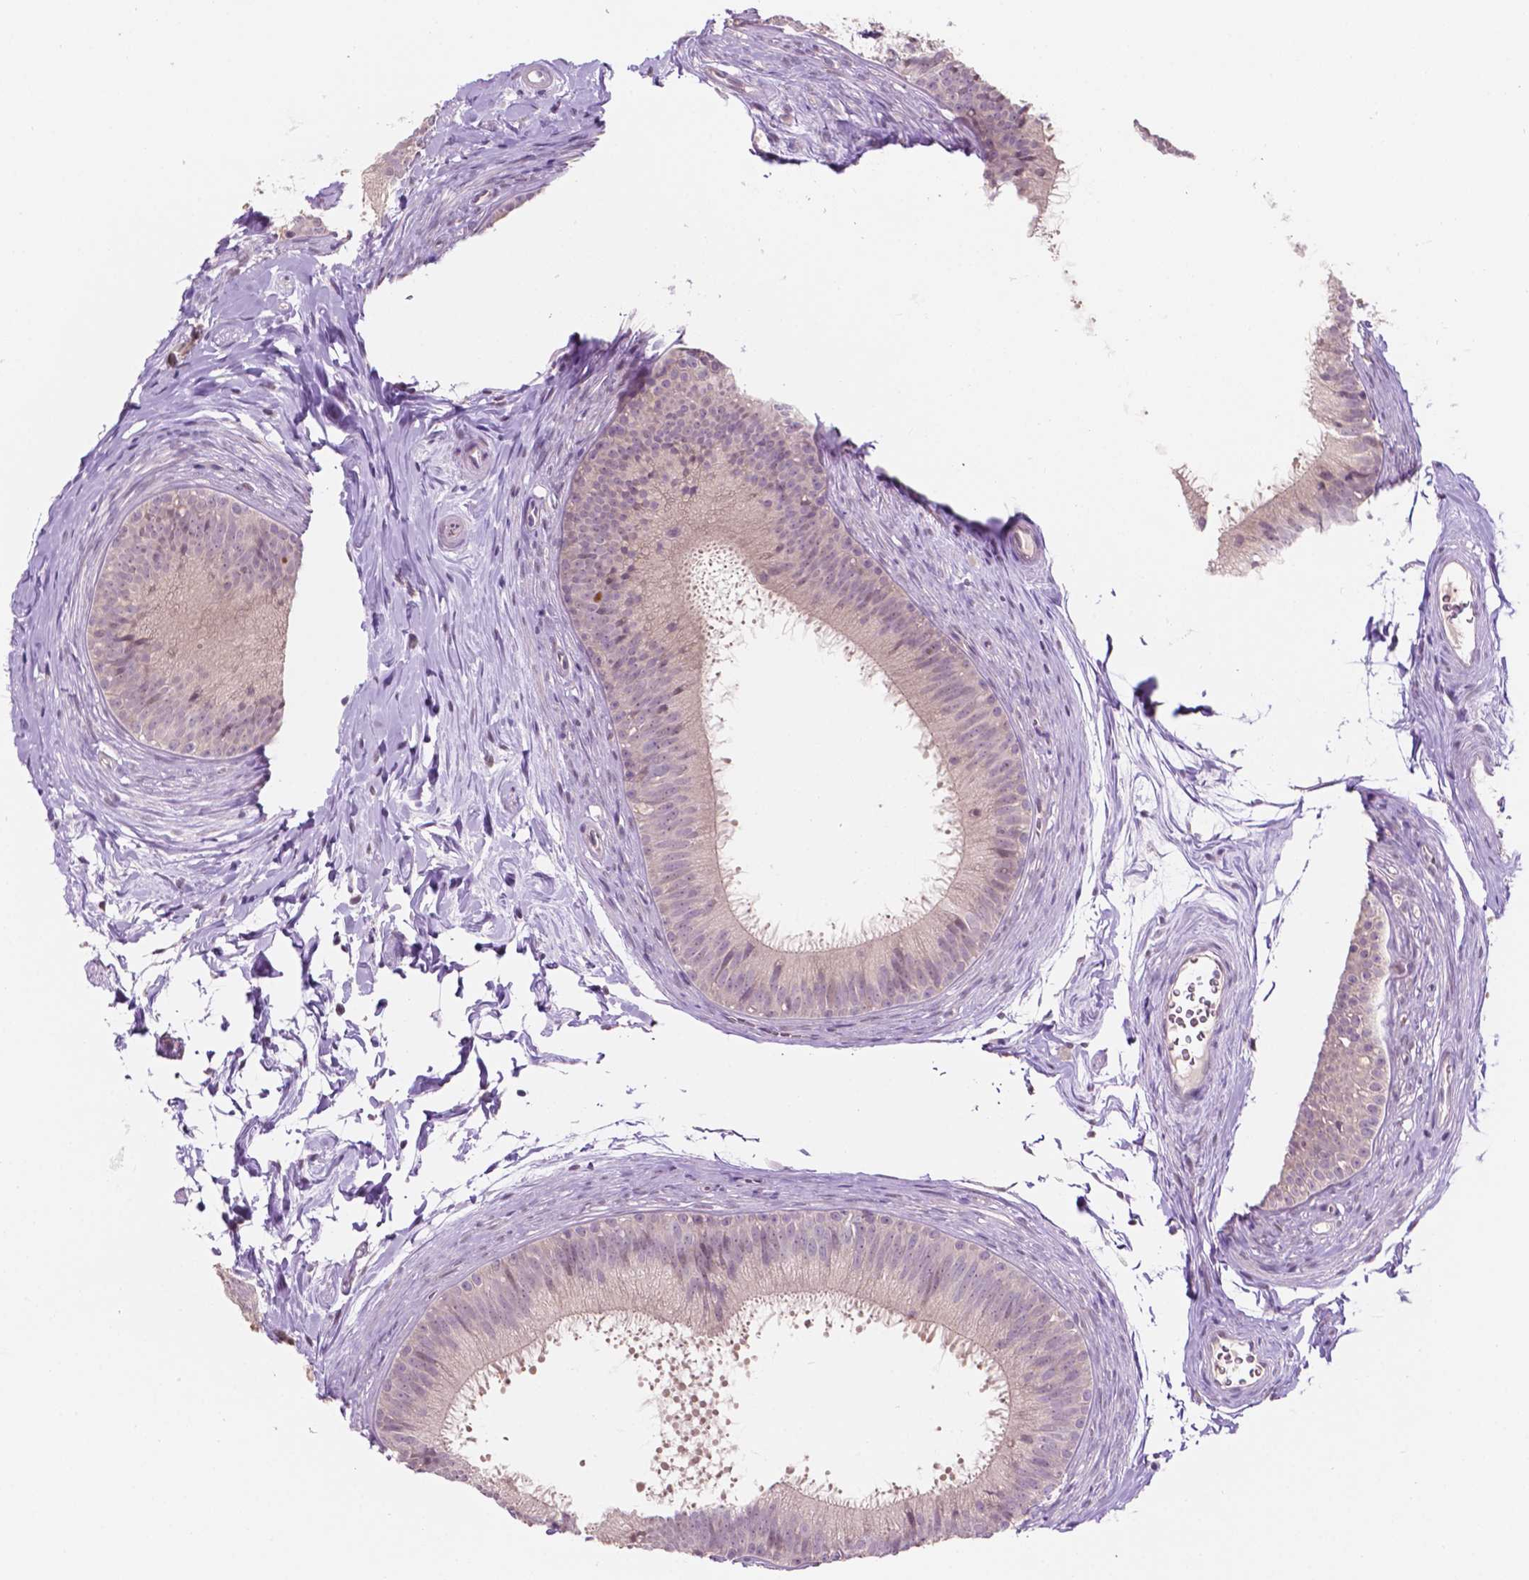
{"staining": {"intensity": "negative", "quantity": "none", "location": "none"}, "tissue": "epididymis", "cell_type": "Glandular cells", "image_type": "normal", "snomed": [{"axis": "morphology", "description": "Normal tissue, NOS"}, {"axis": "topography", "description": "Epididymis"}], "caption": "Immunohistochemical staining of benign epididymis displays no significant staining in glandular cells.", "gene": "TM6SF2", "patient": {"sex": "male", "age": 24}}